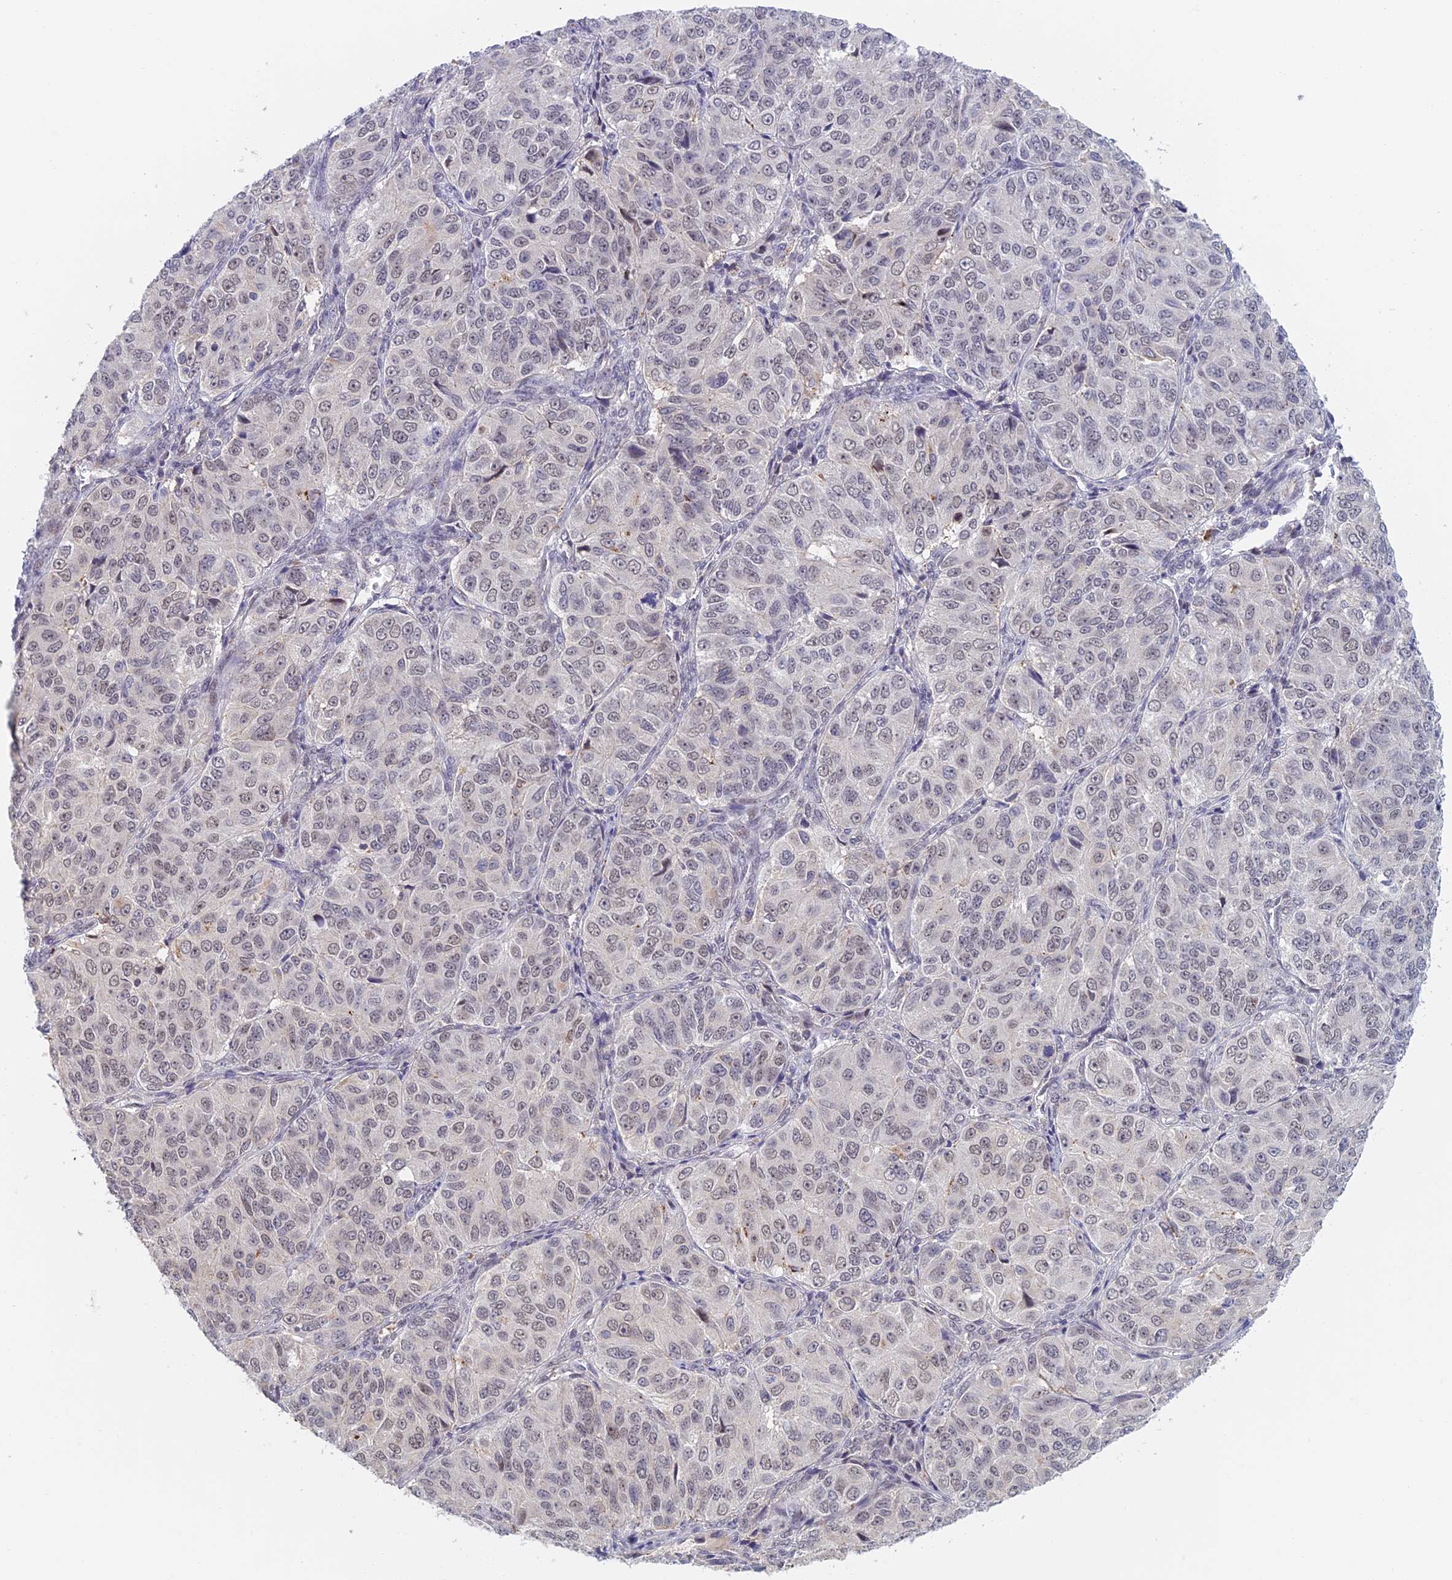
{"staining": {"intensity": "weak", "quantity": "<25%", "location": "nuclear"}, "tissue": "ovarian cancer", "cell_type": "Tumor cells", "image_type": "cancer", "snomed": [{"axis": "morphology", "description": "Carcinoma, endometroid"}, {"axis": "topography", "description": "Ovary"}], "caption": "Micrograph shows no protein staining in tumor cells of ovarian cancer tissue.", "gene": "ZUP1", "patient": {"sex": "female", "age": 51}}